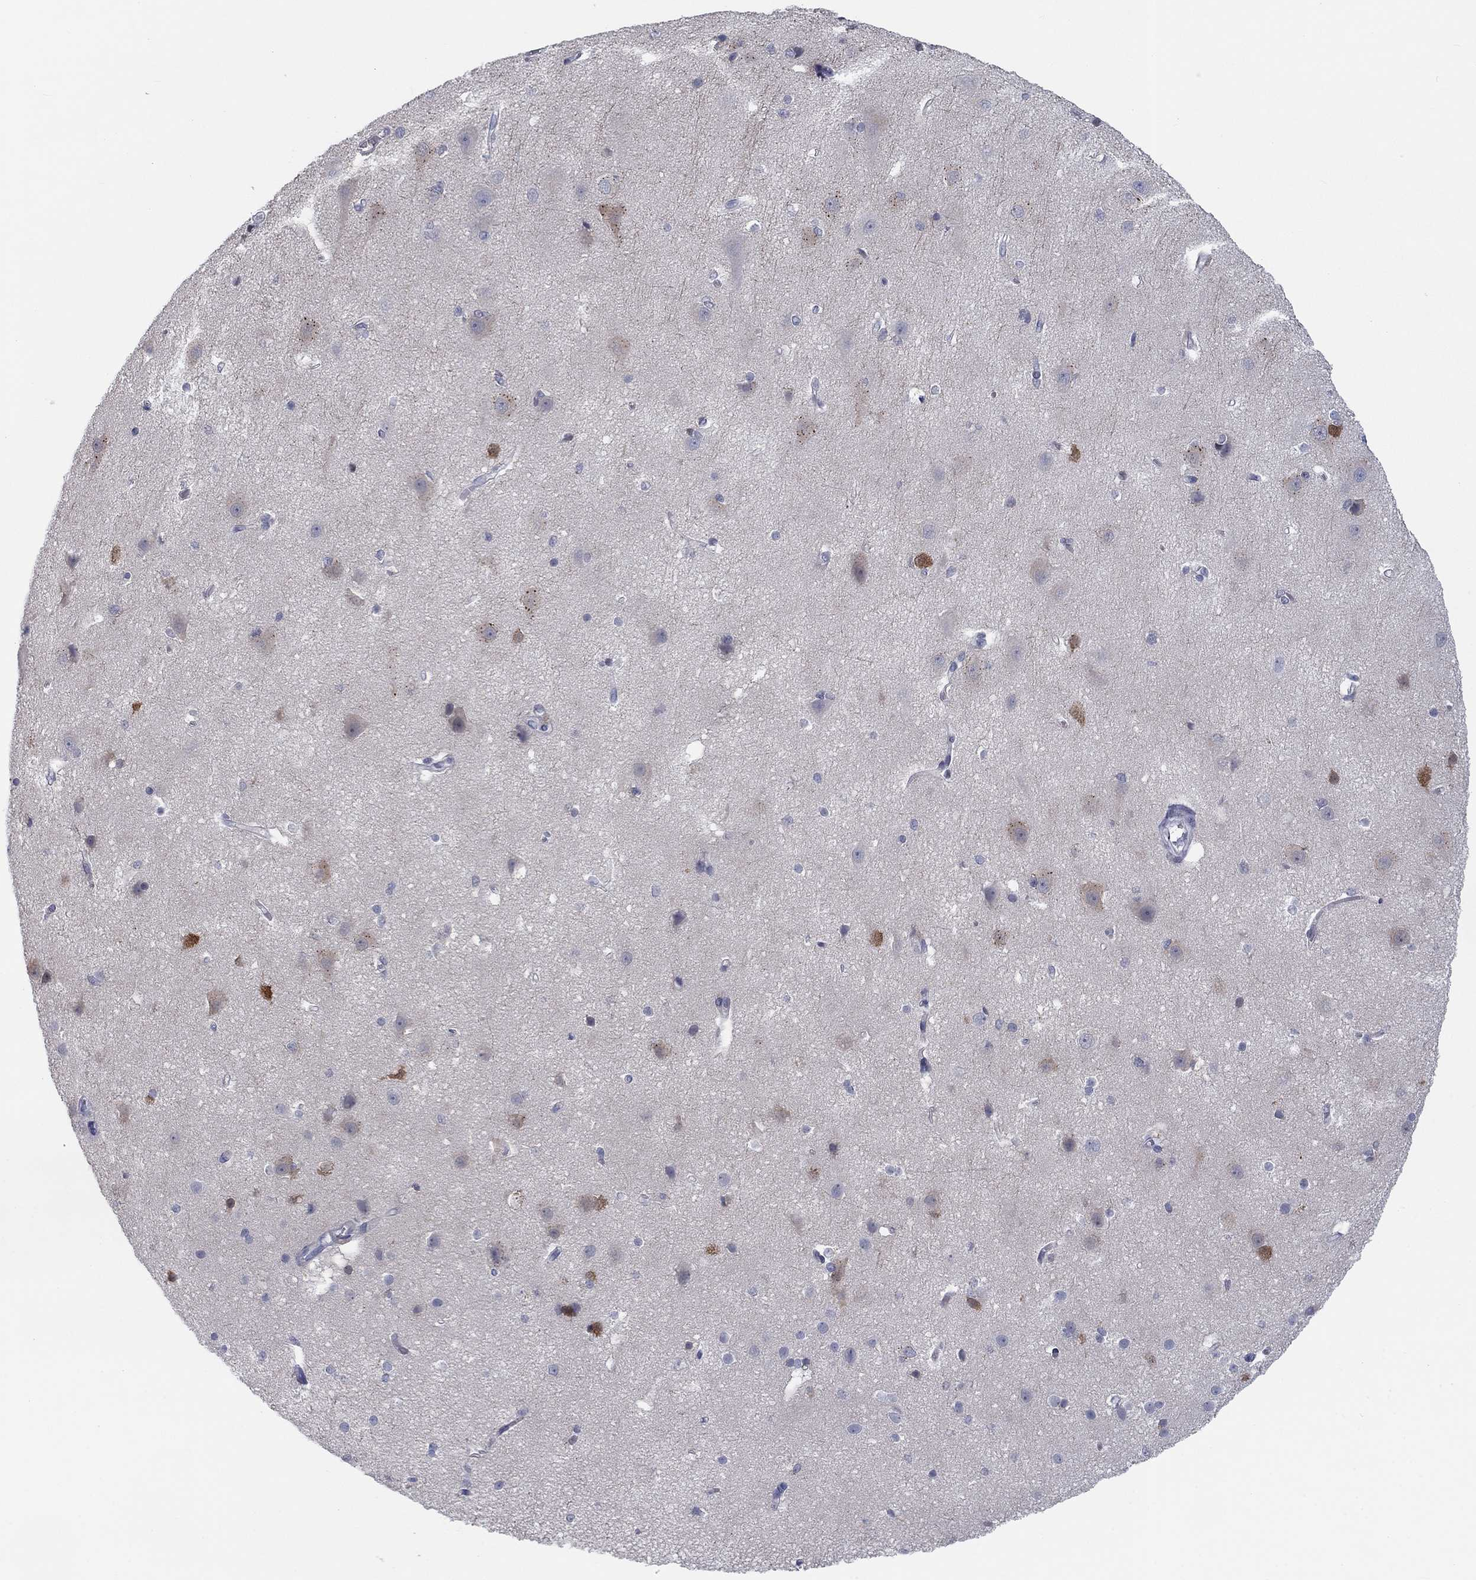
{"staining": {"intensity": "negative", "quantity": "none", "location": "none"}, "tissue": "cerebral cortex", "cell_type": "Endothelial cells", "image_type": "normal", "snomed": [{"axis": "morphology", "description": "Normal tissue, NOS"}, {"axis": "topography", "description": "Cerebral cortex"}], "caption": "High power microscopy photomicrograph of an IHC micrograph of benign cerebral cortex, revealing no significant positivity in endothelial cells.", "gene": "CALB1", "patient": {"sex": "male", "age": 37}}